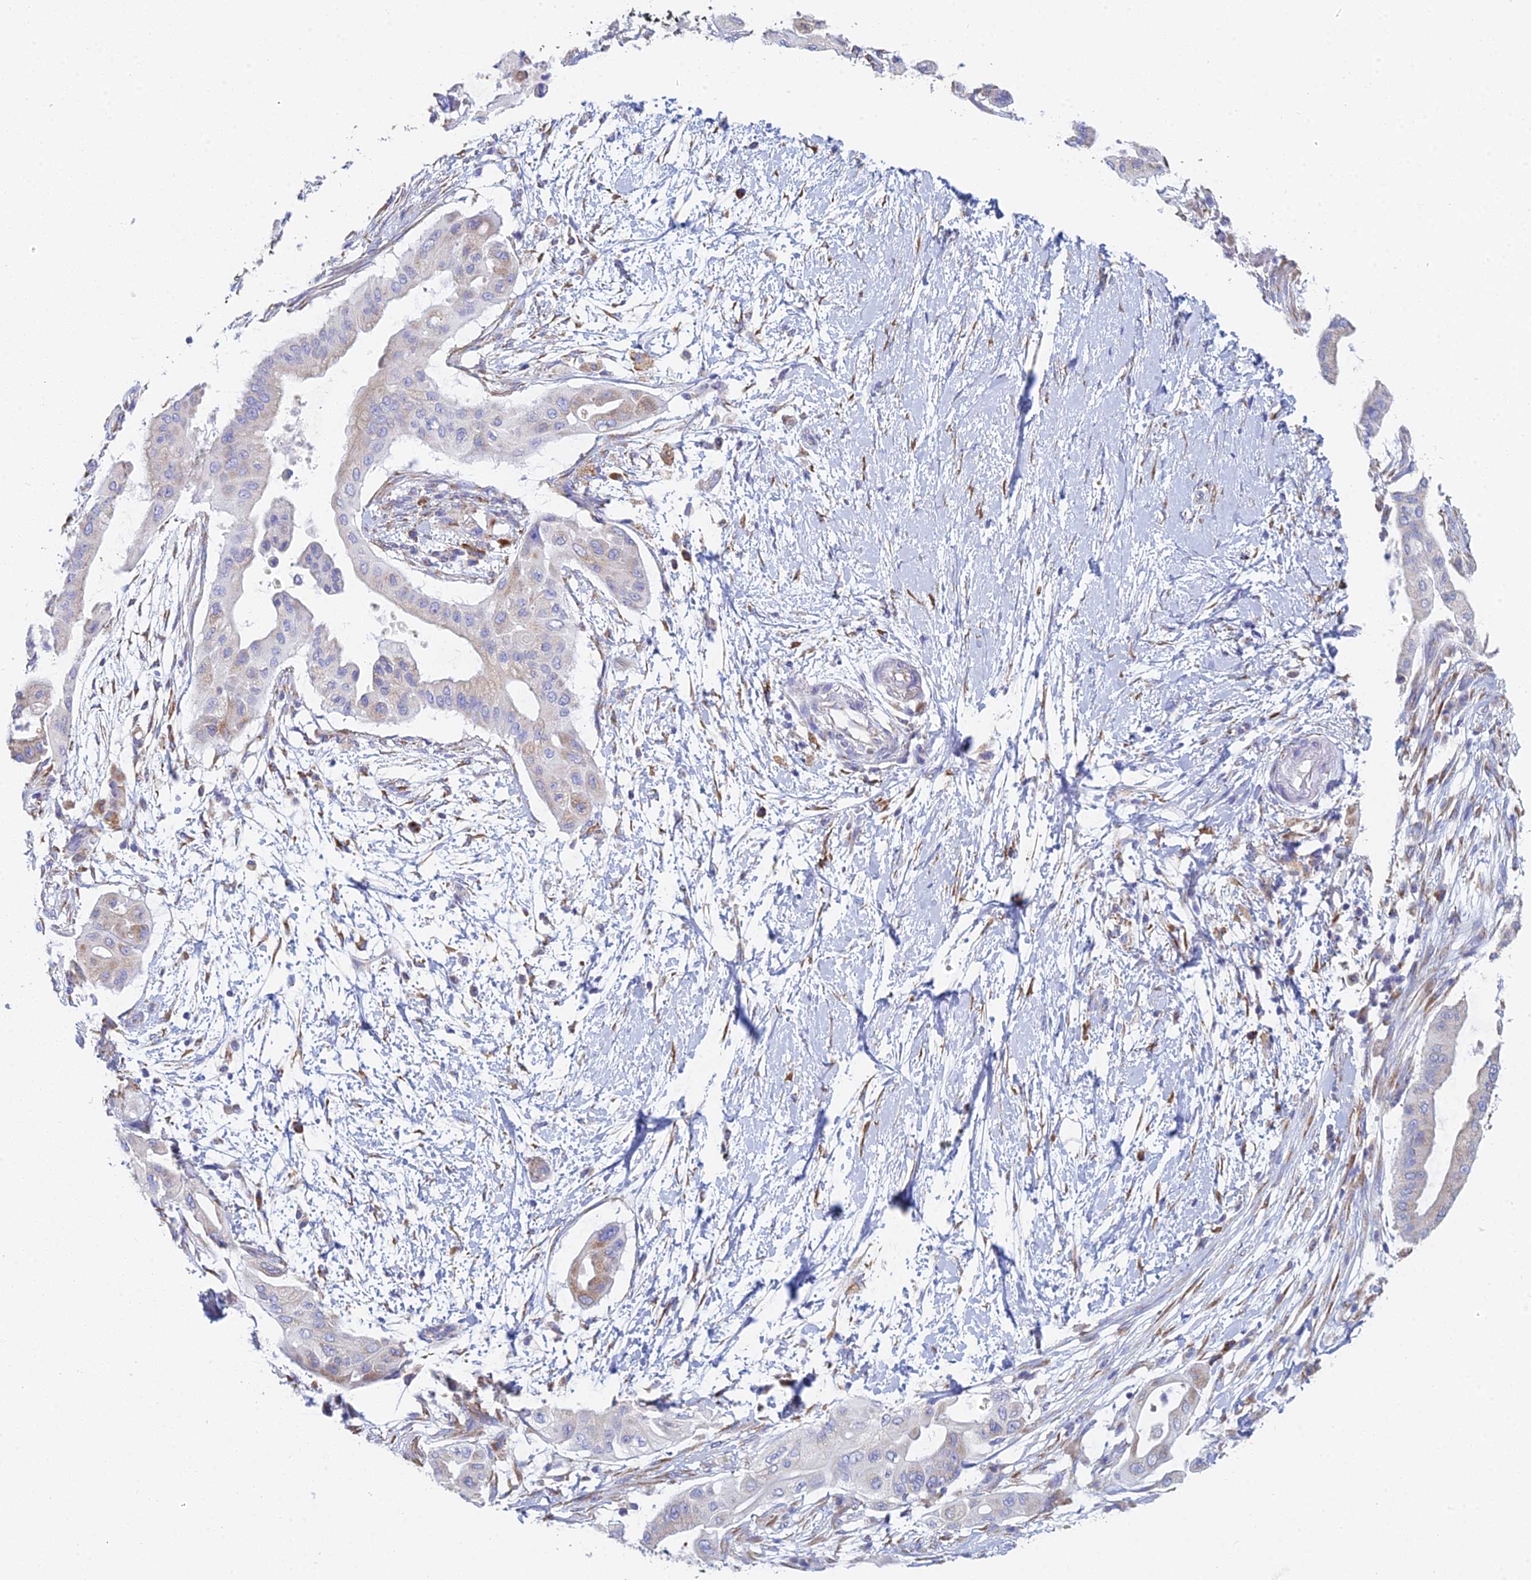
{"staining": {"intensity": "moderate", "quantity": "<25%", "location": "cytoplasmic/membranous"}, "tissue": "pancreatic cancer", "cell_type": "Tumor cells", "image_type": "cancer", "snomed": [{"axis": "morphology", "description": "Adenocarcinoma, NOS"}, {"axis": "topography", "description": "Pancreas"}], "caption": "Moderate cytoplasmic/membranous protein positivity is seen in about <25% of tumor cells in adenocarcinoma (pancreatic).", "gene": "CRACR2B", "patient": {"sex": "male", "age": 68}}